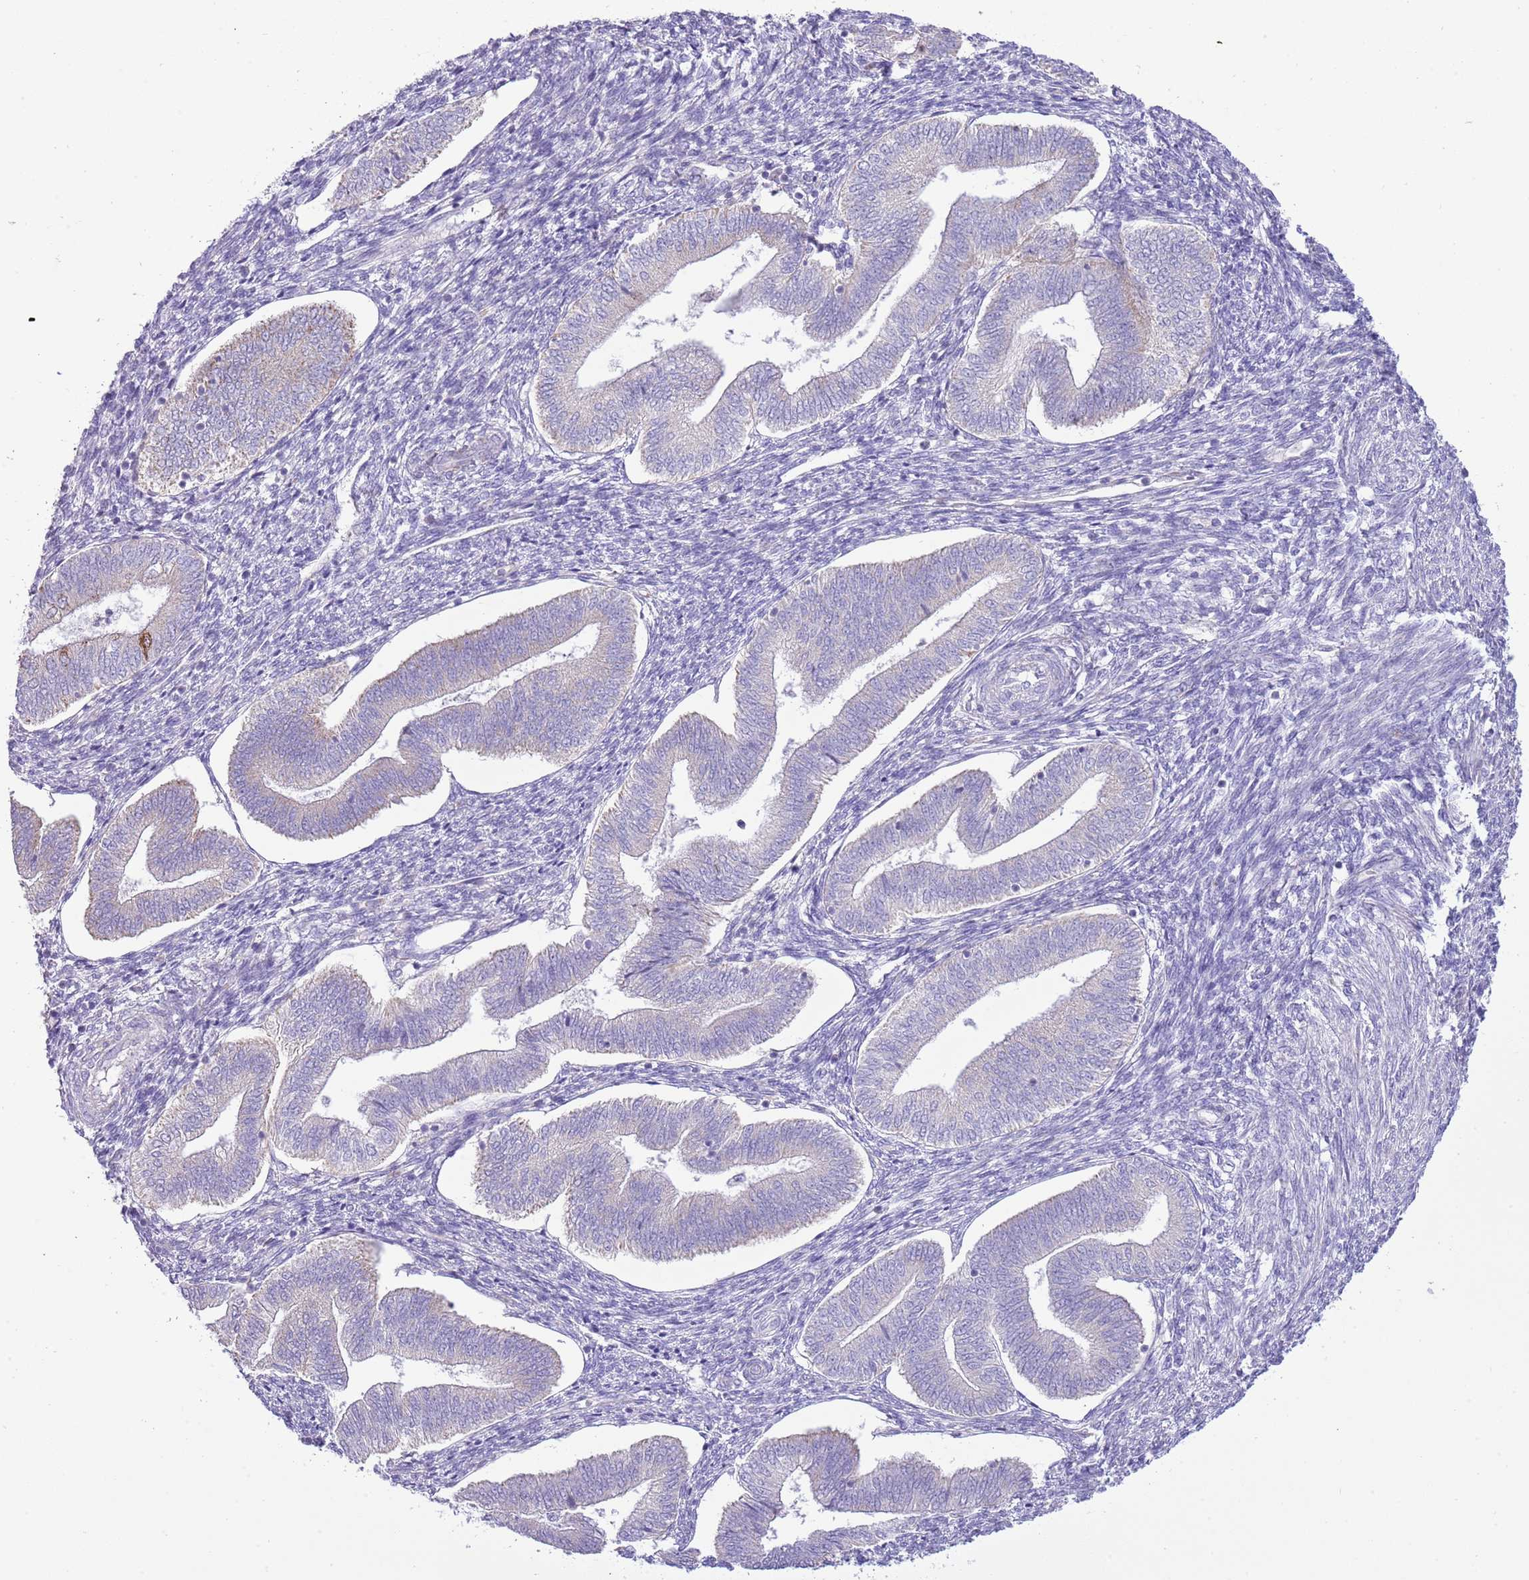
{"staining": {"intensity": "negative", "quantity": "none", "location": "none"}, "tissue": "endometrium", "cell_type": "Cells in endometrial stroma", "image_type": "normal", "snomed": [{"axis": "morphology", "description": "Normal tissue, NOS"}, {"axis": "topography", "description": "Endometrium"}], "caption": "A high-resolution image shows immunohistochemistry staining of unremarkable endometrium, which shows no significant staining in cells in endometrial stroma. (DAB immunohistochemistry (IHC) visualized using brightfield microscopy, high magnification).", "gene": "OAZ2", "patient": {"sex": "female", "age": 34}}